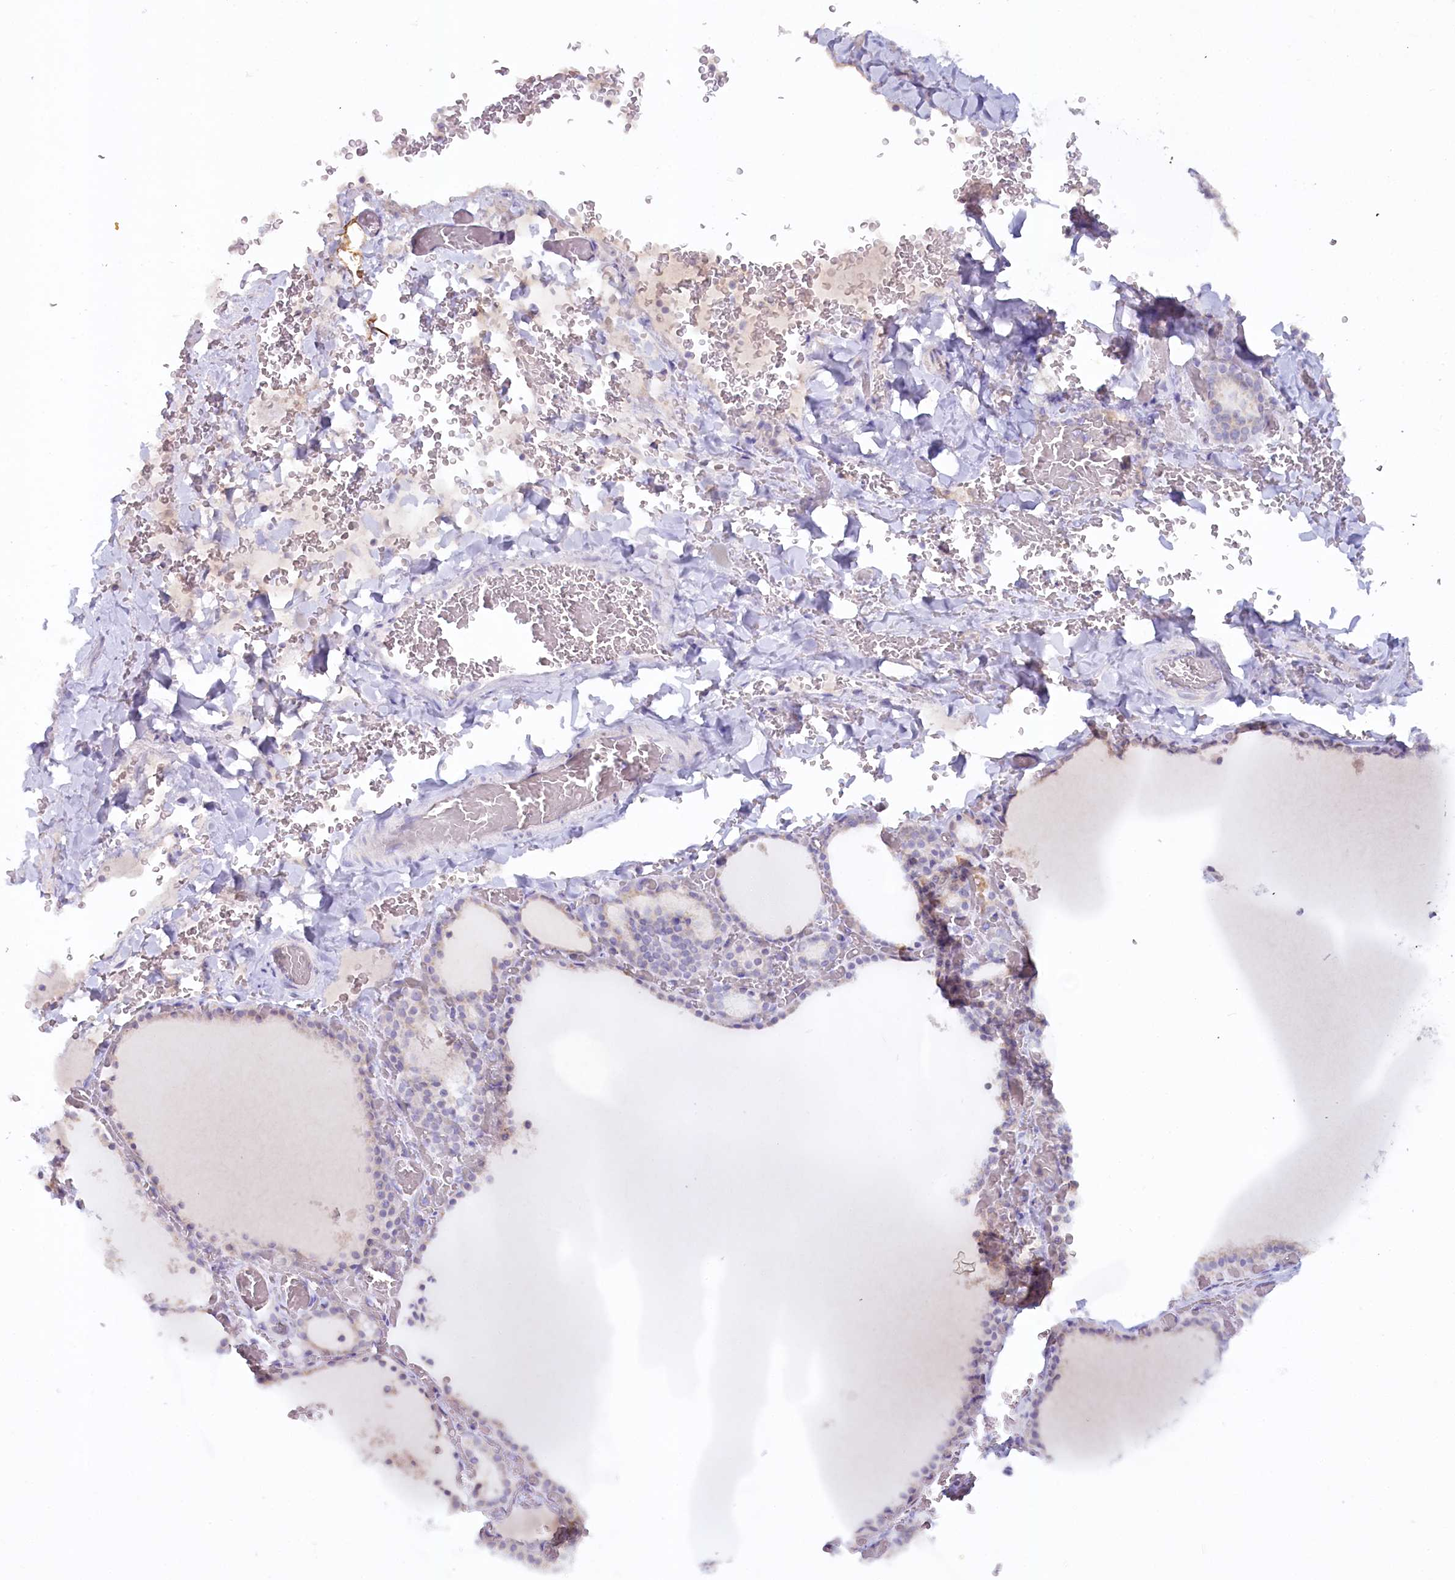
{"staining": {"intensity": "negative", "quantity": "none", "location": "none"}, "tissue": "thyroid gland", "cell_type": "Glandular cells", "image_type": "normal", "snomed": [{"axis": "morphology", "description": "Normal tissue, NOS"}, {"axis": "topography", "description": "Thyroid gland"}], "caption": "The immunohistochemistry image has no significant staining in glandular cells of thyroid gland.", "gene": "PSAPL1", "patient": {"sex": "female", "age": 39}}